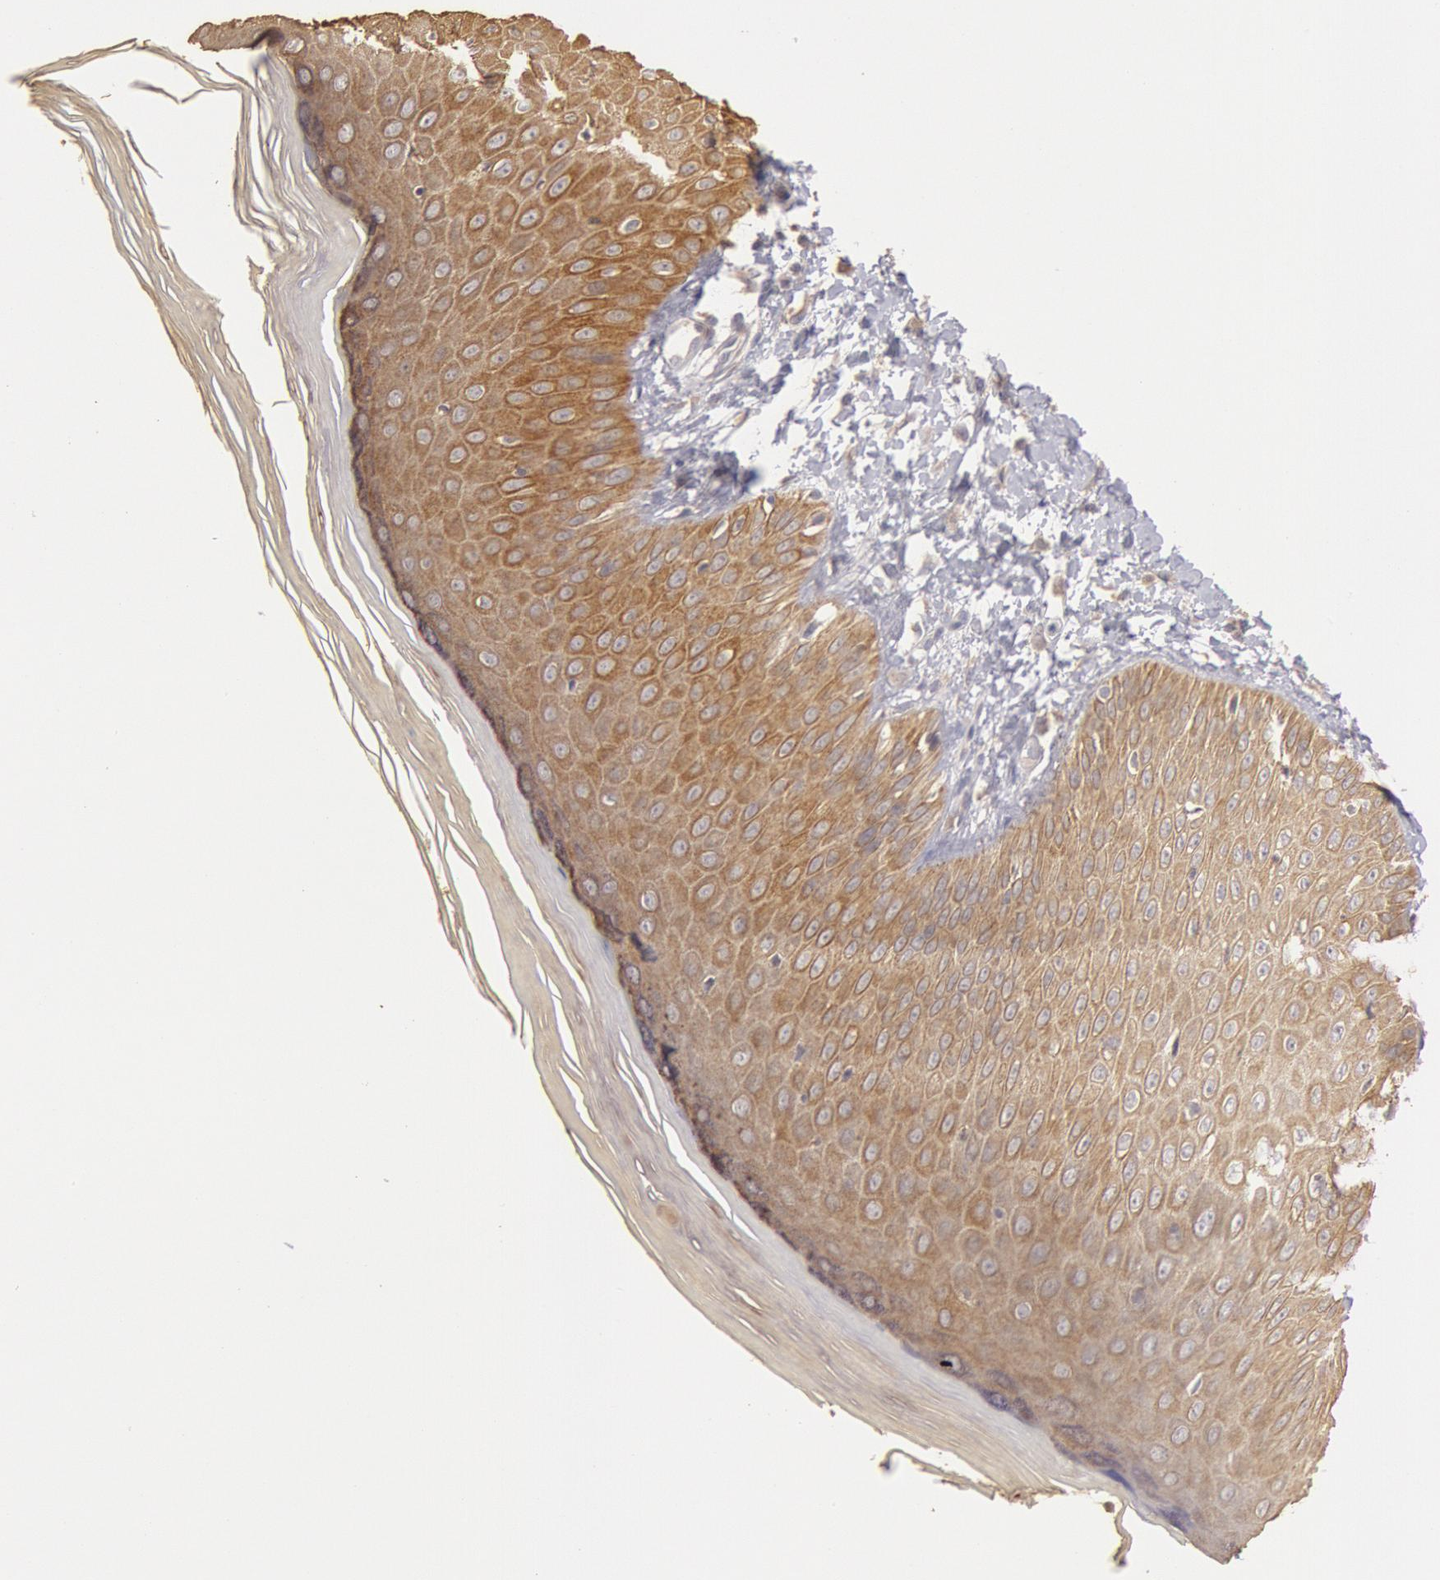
{"staining": {"intensity": "strong", "quantity": ">75%", "location": "cytoplasmic/membranous"}, "tissue": "skin", "cell_type": "Epidermal cells", "image_type": "normal", "snomed": [{"axis": "morphology", "description": "Normal tissue, NOS"}, {"axis": "morphology", "description": "Inflammation, NOS"}, {"axis": "topography", "description": "Soft tissue"}, {"axis": "topography", "description": "Anal"}], "caption": "Protein expression analysis of benign skin demonstrates strong cytoplasmic/membranous expression in approximately >75% of epidermal cells.", "gene": "PLA2G6", "patient": {"sex": "female", "age": 15}}